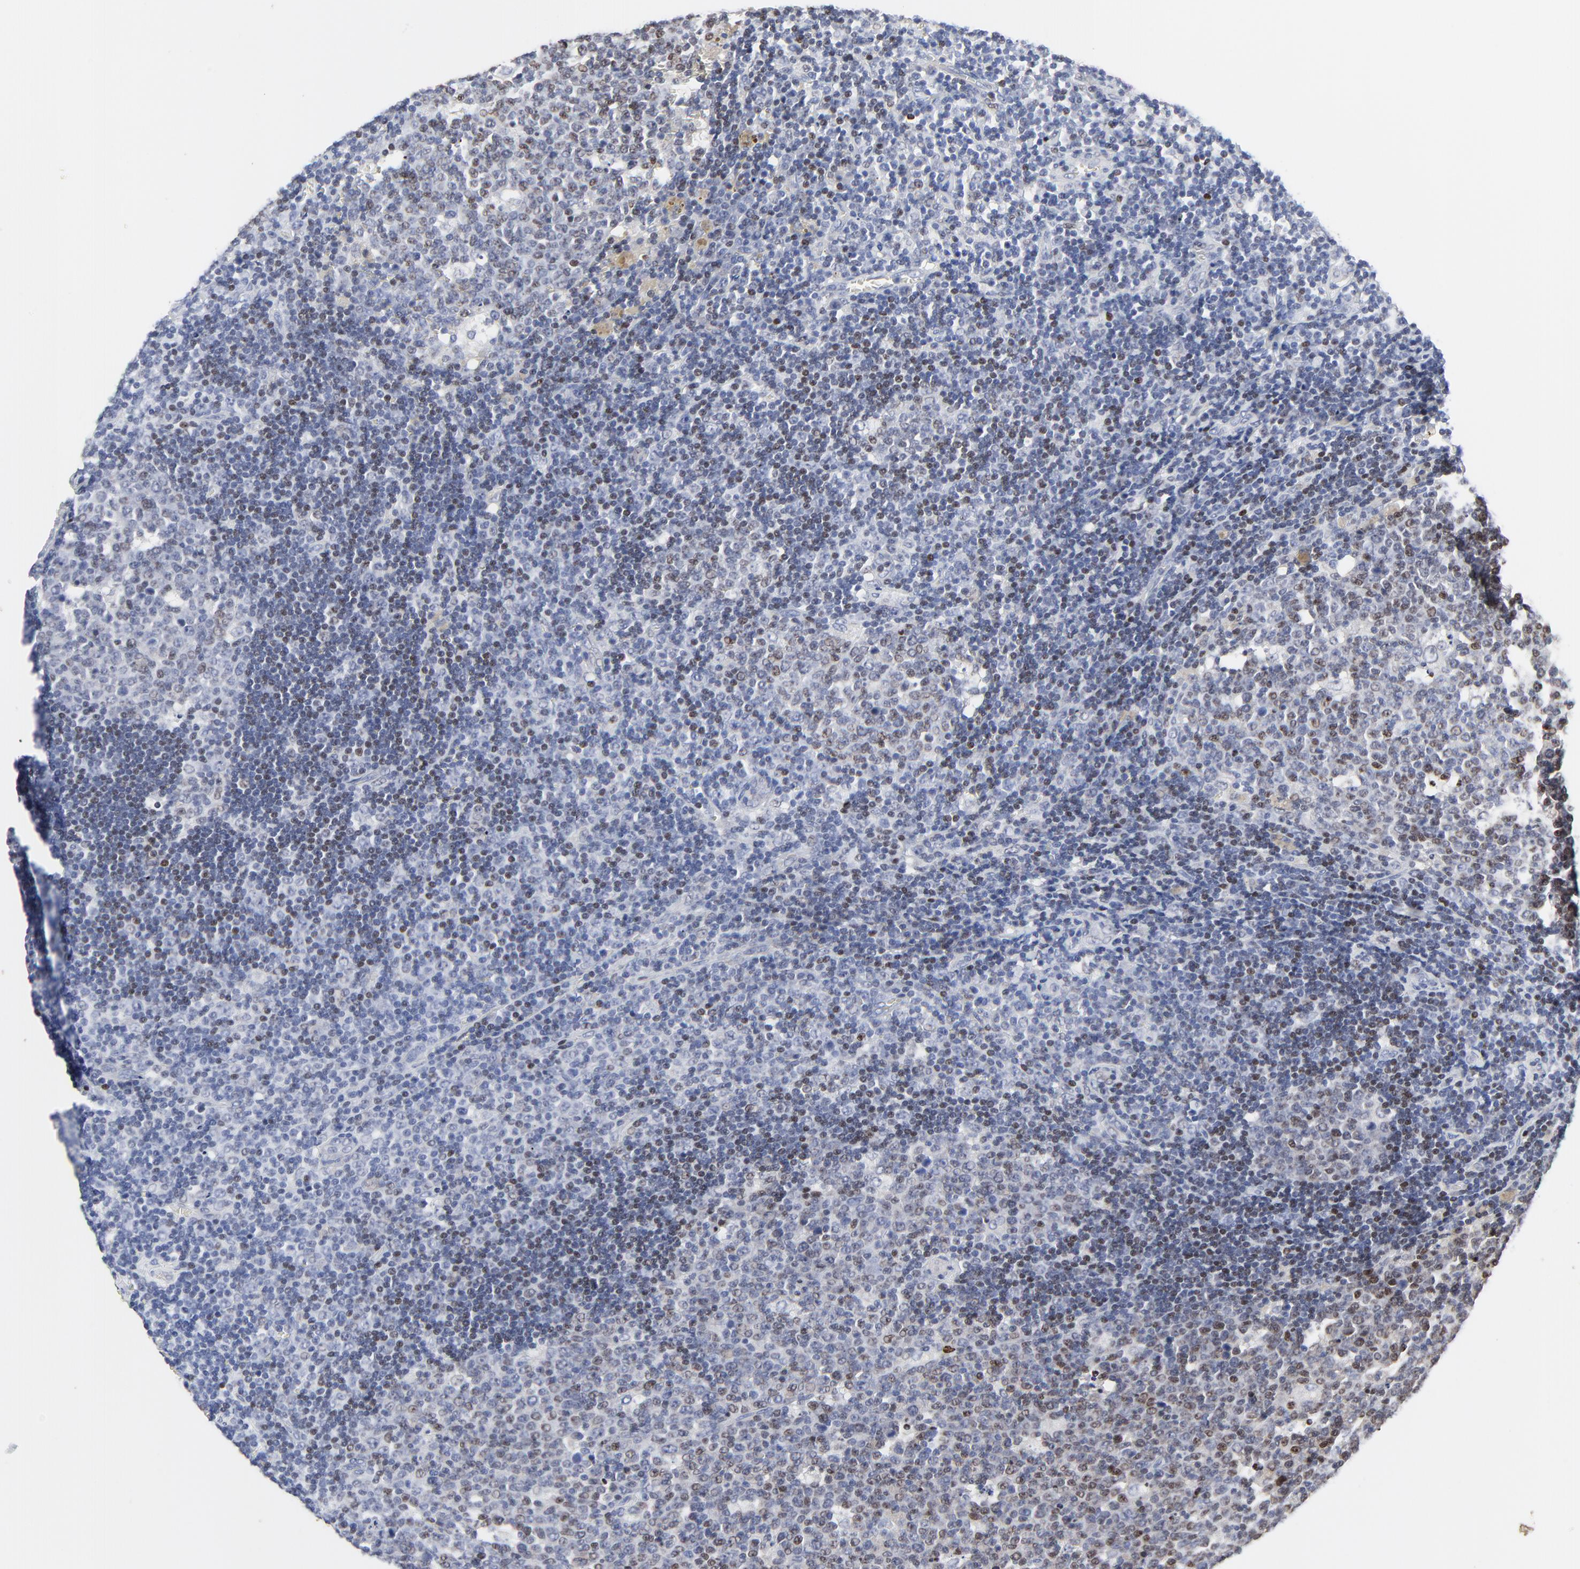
{"staining": {"intensity": "strong", "quantity": "25%-75%", "location": "nuclear"}, "tissue": "lymph node", "cell_type": "Germinal center cells", "image_type": "normal", "snomed": [{"axis": "morphology", "description": "Normal tissue, NOS"}, {"axis": "topography", "description": "Lymph node"}, {"axis": "topography", "description": "Salivary gland"}], "caption": "Immunohistochemistry (IHC) photomicrograph of normal lymph node: human lymph node stained using IHC exhibits high levels of strong protein expression localized specifically in the nuclear of germinal center cells, appearing as a nuclear brown color.", "gene": "LNX1", "patient": {"sex": "male", "age": 8}}